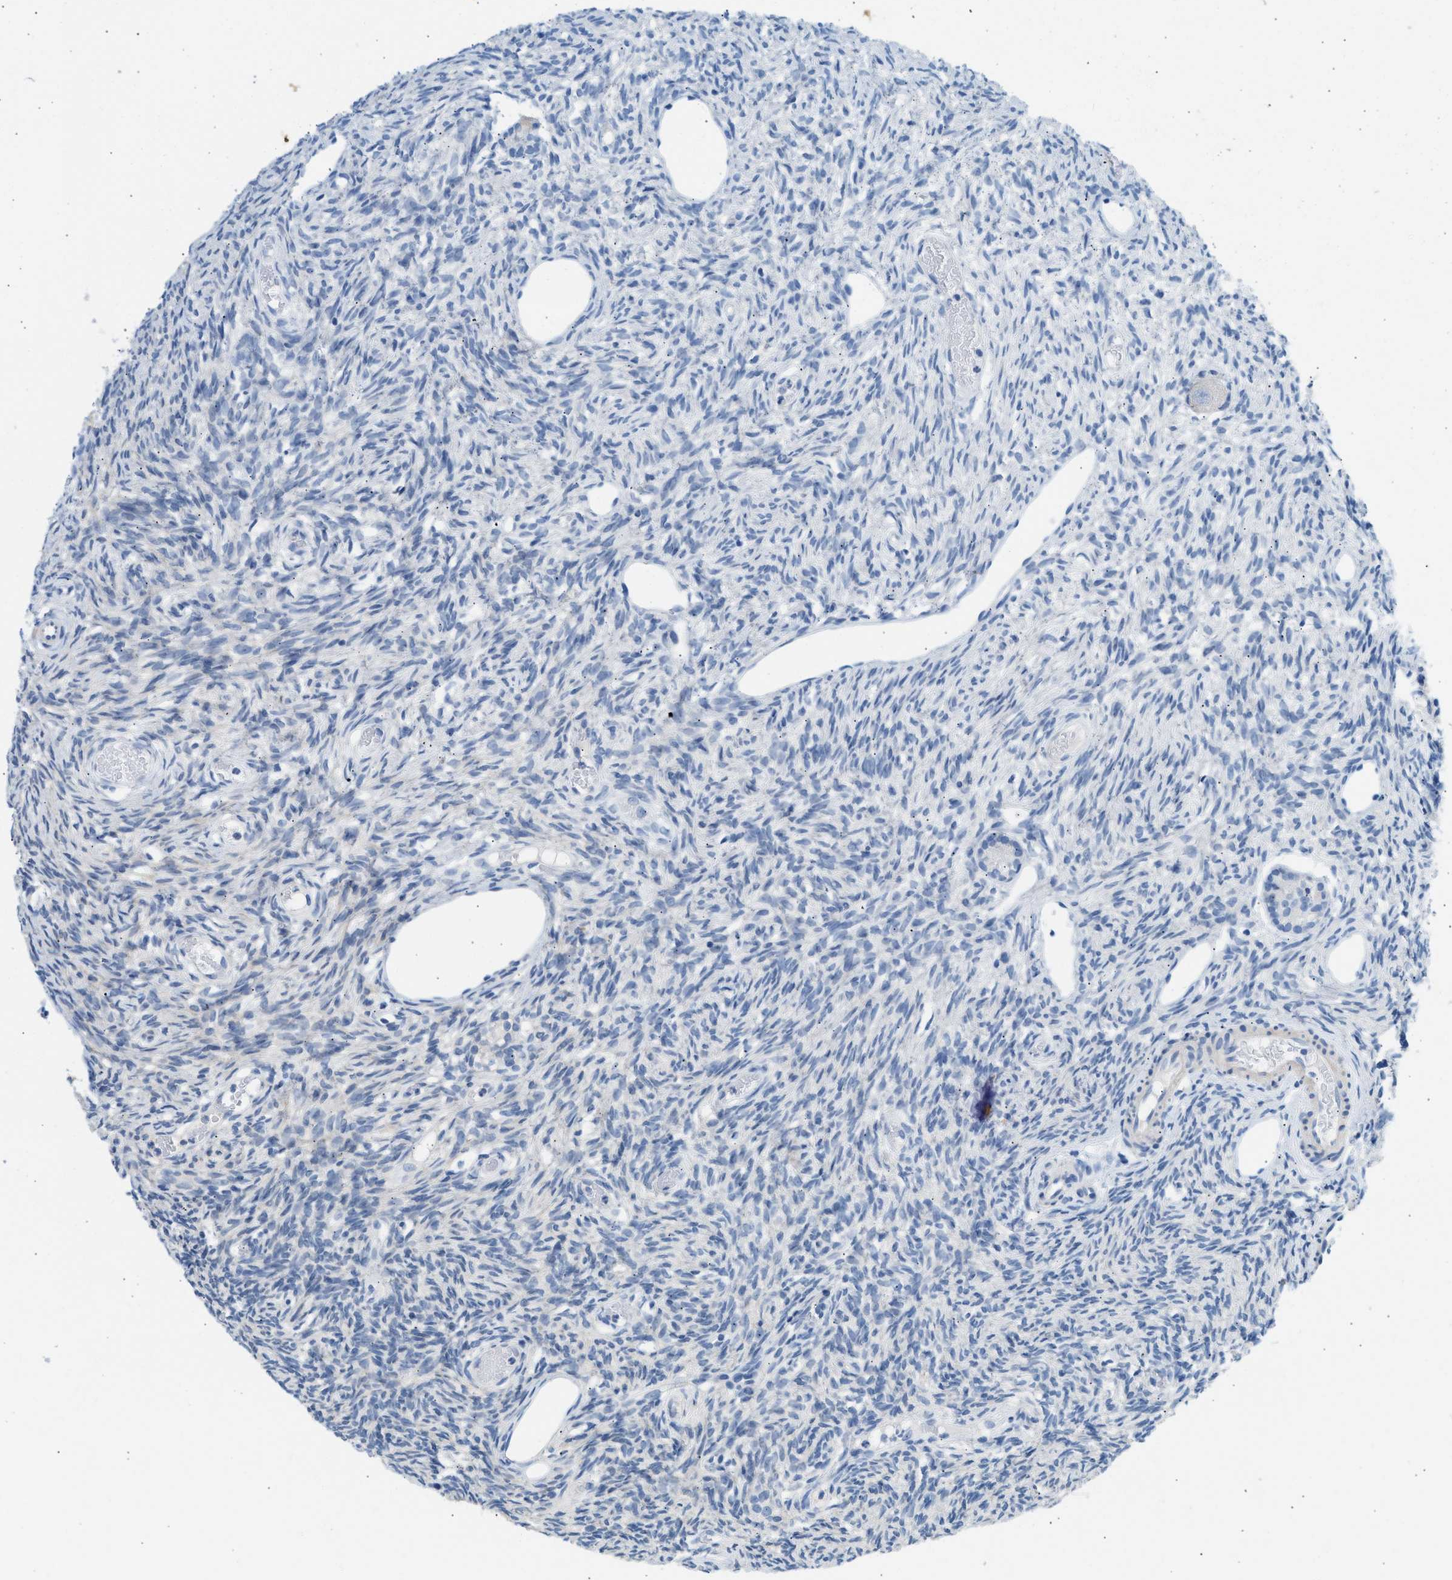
{"staining": {"intensity": "negative", "quantity": "none", "location": "none"}, "tissue": "ovary", "cell_type": "Follicle cells", "image_type": "normal", "snomed": [{"axis": "morphology", "description": "Normal tissue, NOS"}, {"axis": "topography", "description": "Ovary"}], "caption": "IHC micrograph of benign ovary stained for a protein (brown), which displays no positivity in follicle cells. (Stains: DAB immunohistochemistry (IHC) with hematoxylin counter stain, Microscopy: brightfield microscopy at high magnification).", "gene": "SPAM1", "patient": {"sex": "female", "age": 33}}